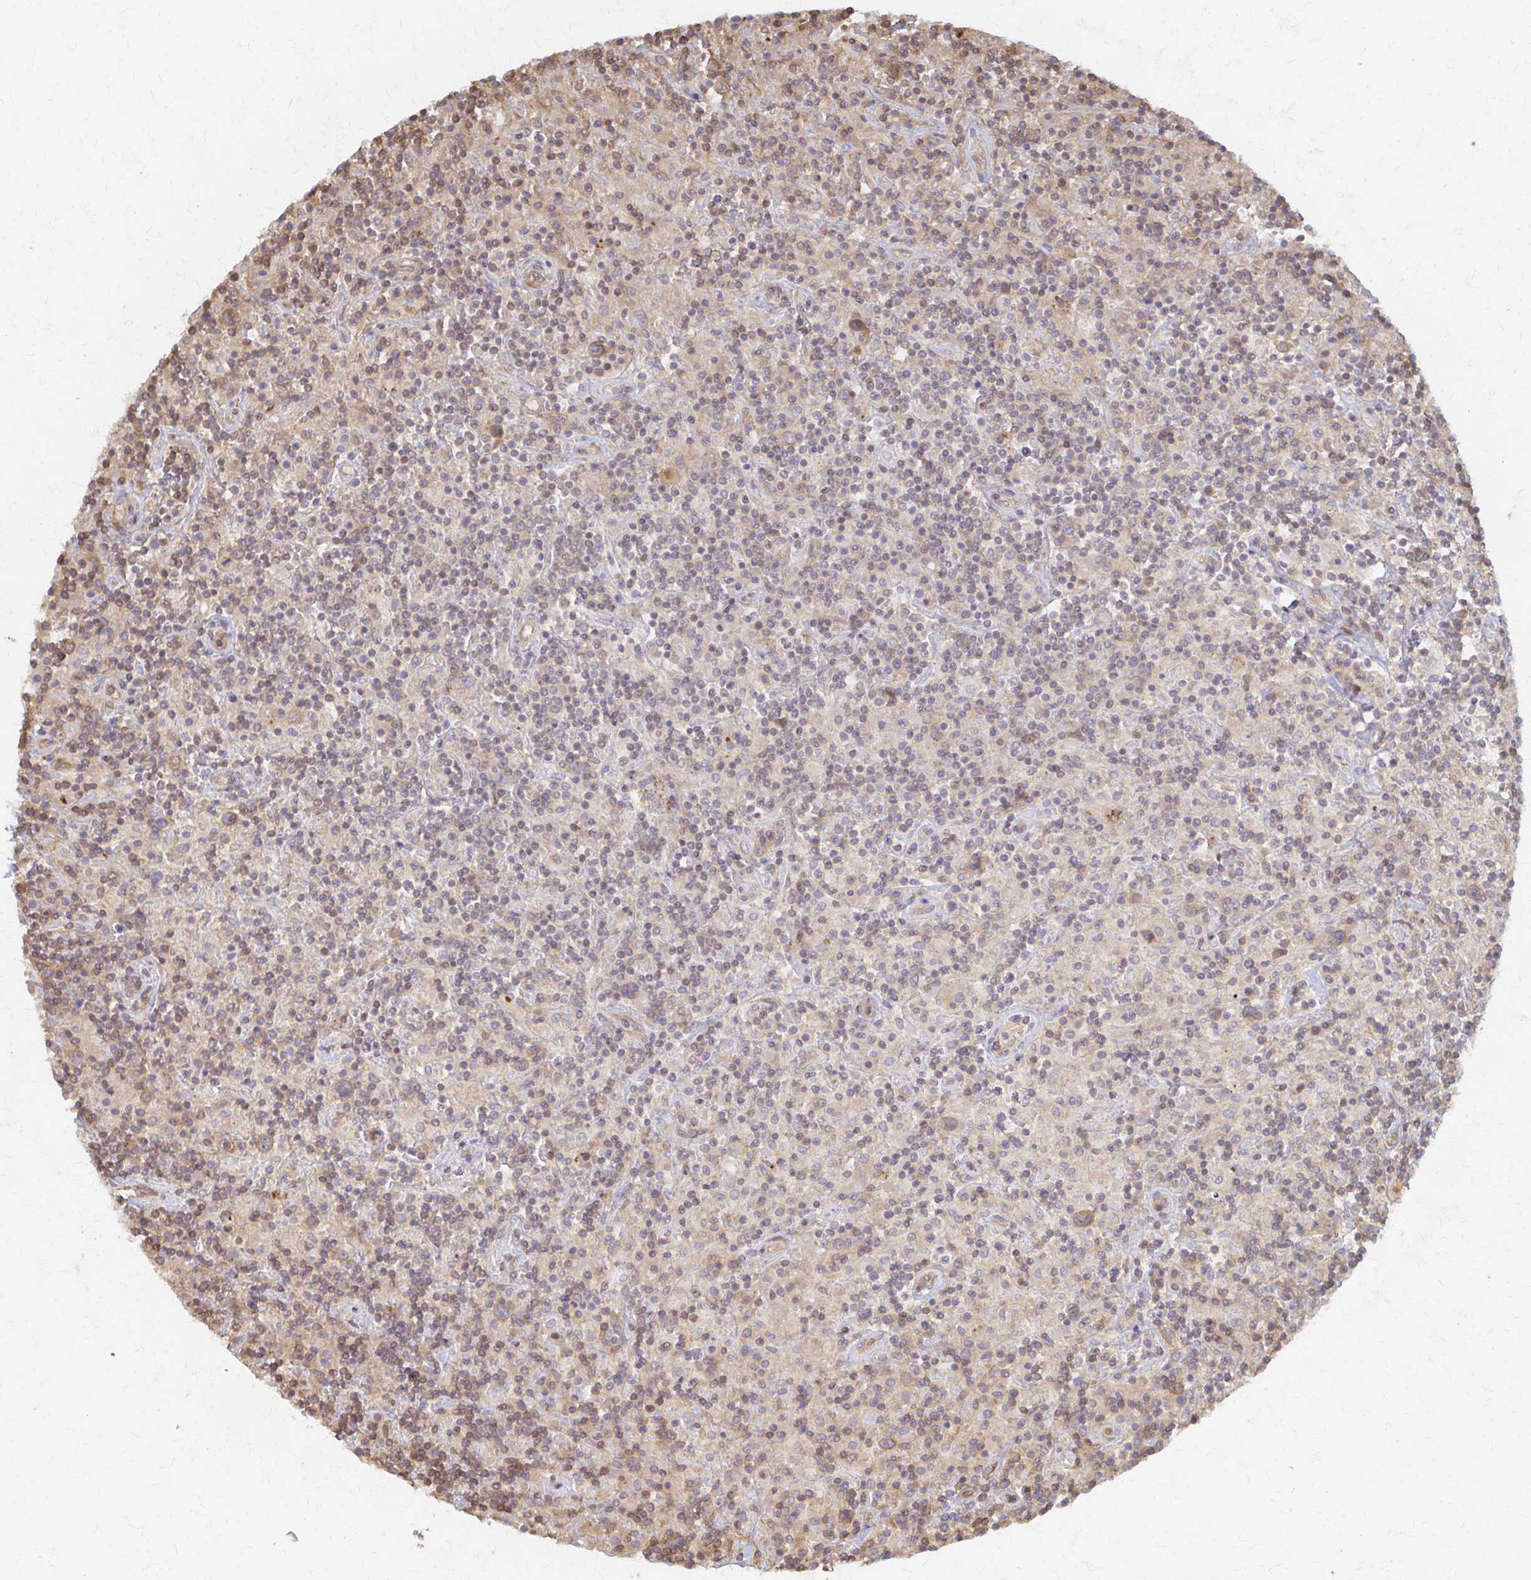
{"staining": {"intensity": "moderate", "quantity": ">75%", "location": "cytoplasmic/membranous"}, "tissue": "lymphoma", "cell_type": "Tumor cells", "image_type": "cancer", "snomed": [{"axis": "morphology", "description": "Hodgkin's disease, NOS"}, {"axis": "topography", "description": "Lymph node"}], "caption": "Brown immunohistochemical staining in human Hodgkin's disease reveals moderate cytoplasmic/membranous staining in about >75% of tumor cells. The staining is performed using DAB brown chromogen to label protein expression. The nuclei are counter-stained blue using hematoxylin.", "gene": "ARHGAP35", "patient": {"sex": "male", "age": 70}}